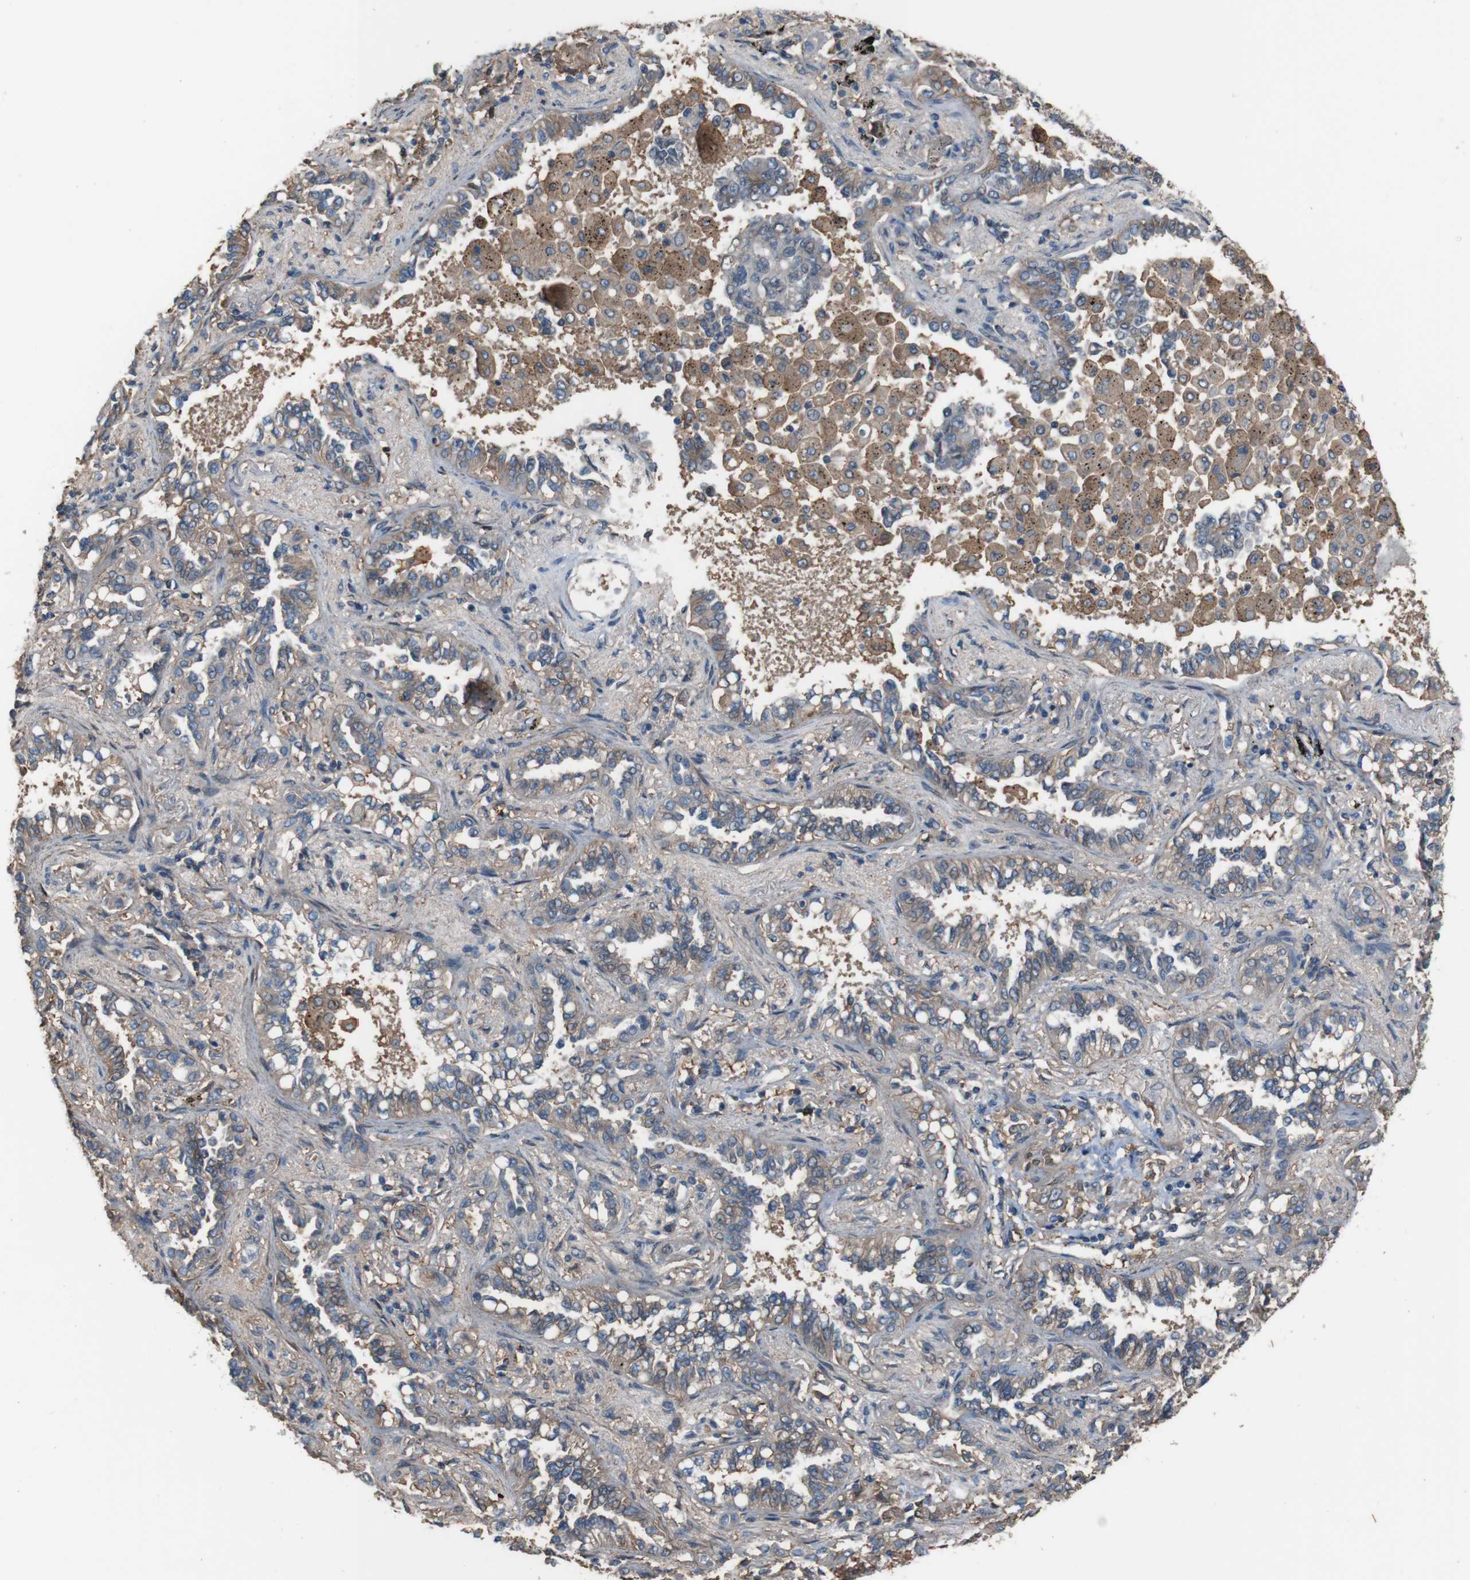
{"staining": {"intensity": "moderate", "quantity": "25%-75%", "location": "cytoplasmic/membranous"}, "tissue": "lung cancer", "cell_type": "Tumor cells", "image_type": "cancer", "snomed": [{"axis": "morphology", "description": "Normal tissue, NOS"}, {"axis": "morphology", "description": "Adenocarcinoma, NOS"}, {"axis": "topography", "description": "Lung"}], "caption": "Lung cancer (adenocarcinoma) stained with a protein marker exhibits moderate staining in tumor cells.", "gene": "ATP2B1", "patient": {"sex": "male", "age": 59}}